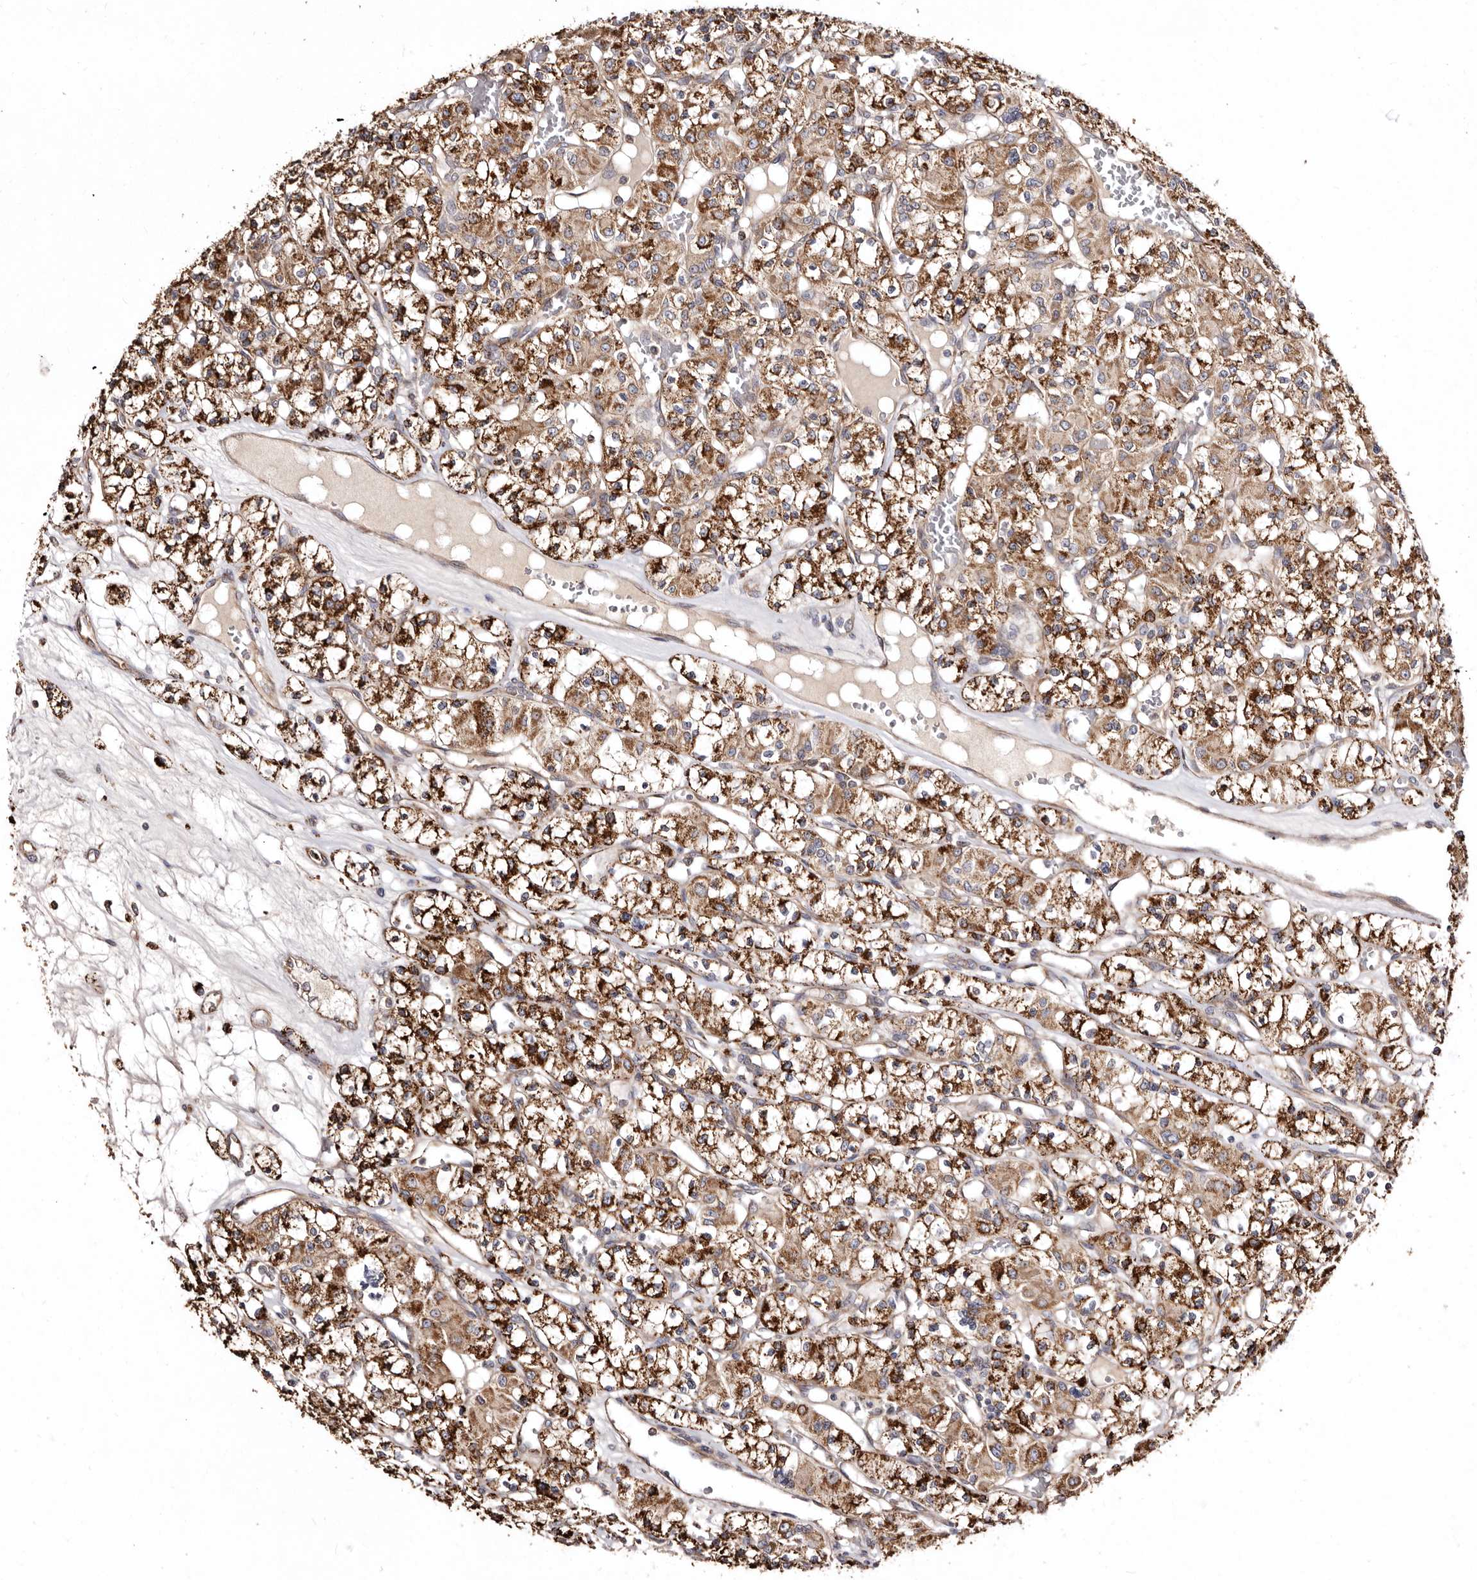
{"staining": {"intensity": "strong", "quantity": ">75%", "location": "cytoplasmic/membranous"}, "tissue": "renal cancer", "cell_type": "Tumor cells", "image_type": "cancer", "snomed": [{"axis": "morphology", "description": "Adenocarcinoma, NOS"}, {"axis": "topography", "description": "Kidney"}], "caption": "Protein staining reveals strong cytoplasmic/membranous positivity in about >75% of tumor cells in renal cancer (adenocarcinoma).", "gene": "LUZP1", "patient": {"sex": "female", "age": 59}}